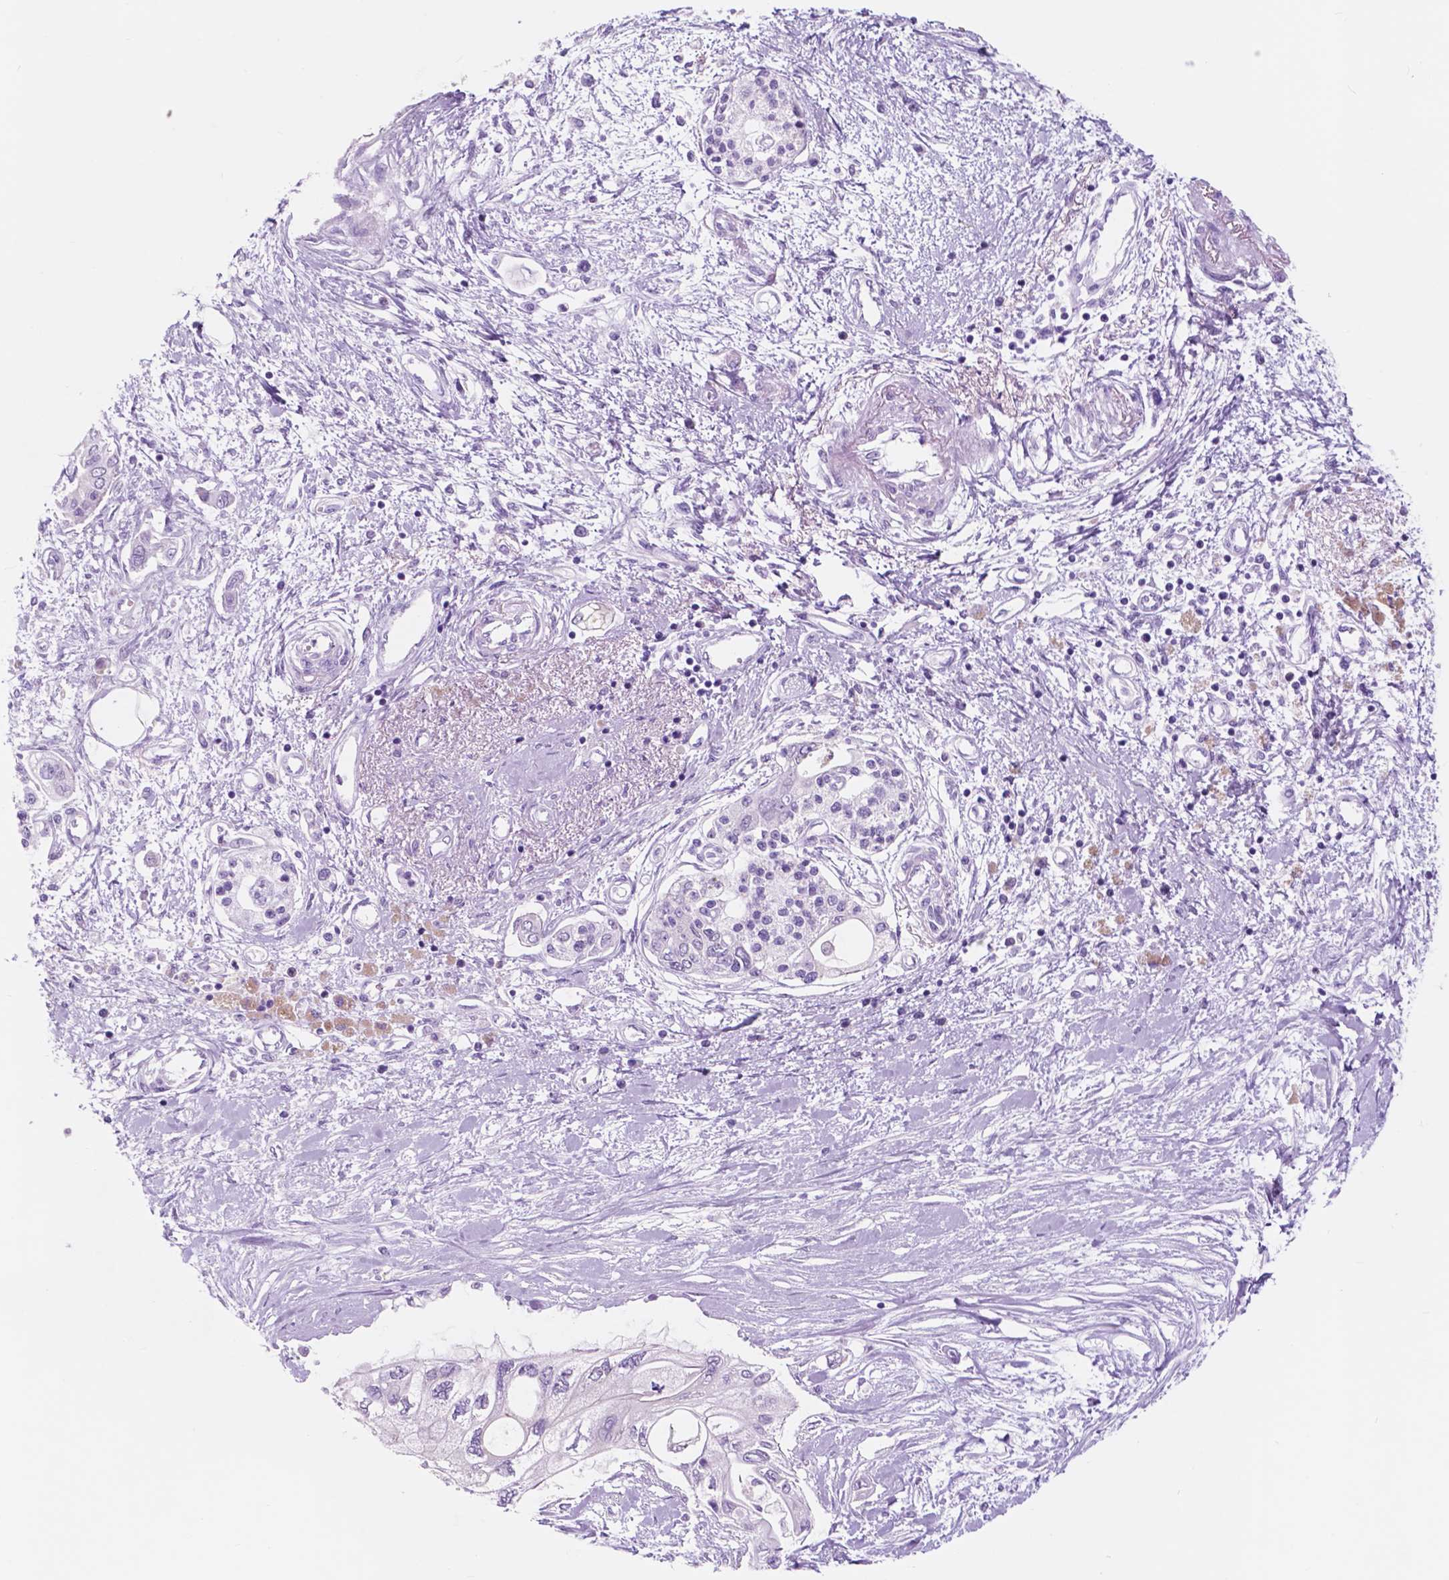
{"staining": {"intensity": "weak", "quantity": "<25%", "location": "cytoplasmic/membranous"}, "tissue": "pancreatic cancer", "cell_type": "Tumor cells", "image_type": "cancer", "snomed": [{"axis": "morphology", "description": "Adenocarcinoma, NOS"}, {"axis": "topography", "description": "Pancreas"}], "caption": "Immunohistochemistry (IHC) image of pancreatic cancer (adenocarcinoma) stained for a protein (brown), which shows no positivity in tumor cells.", "gene": "CUZD1", "patient": {"sex": "female", "age": 77}}